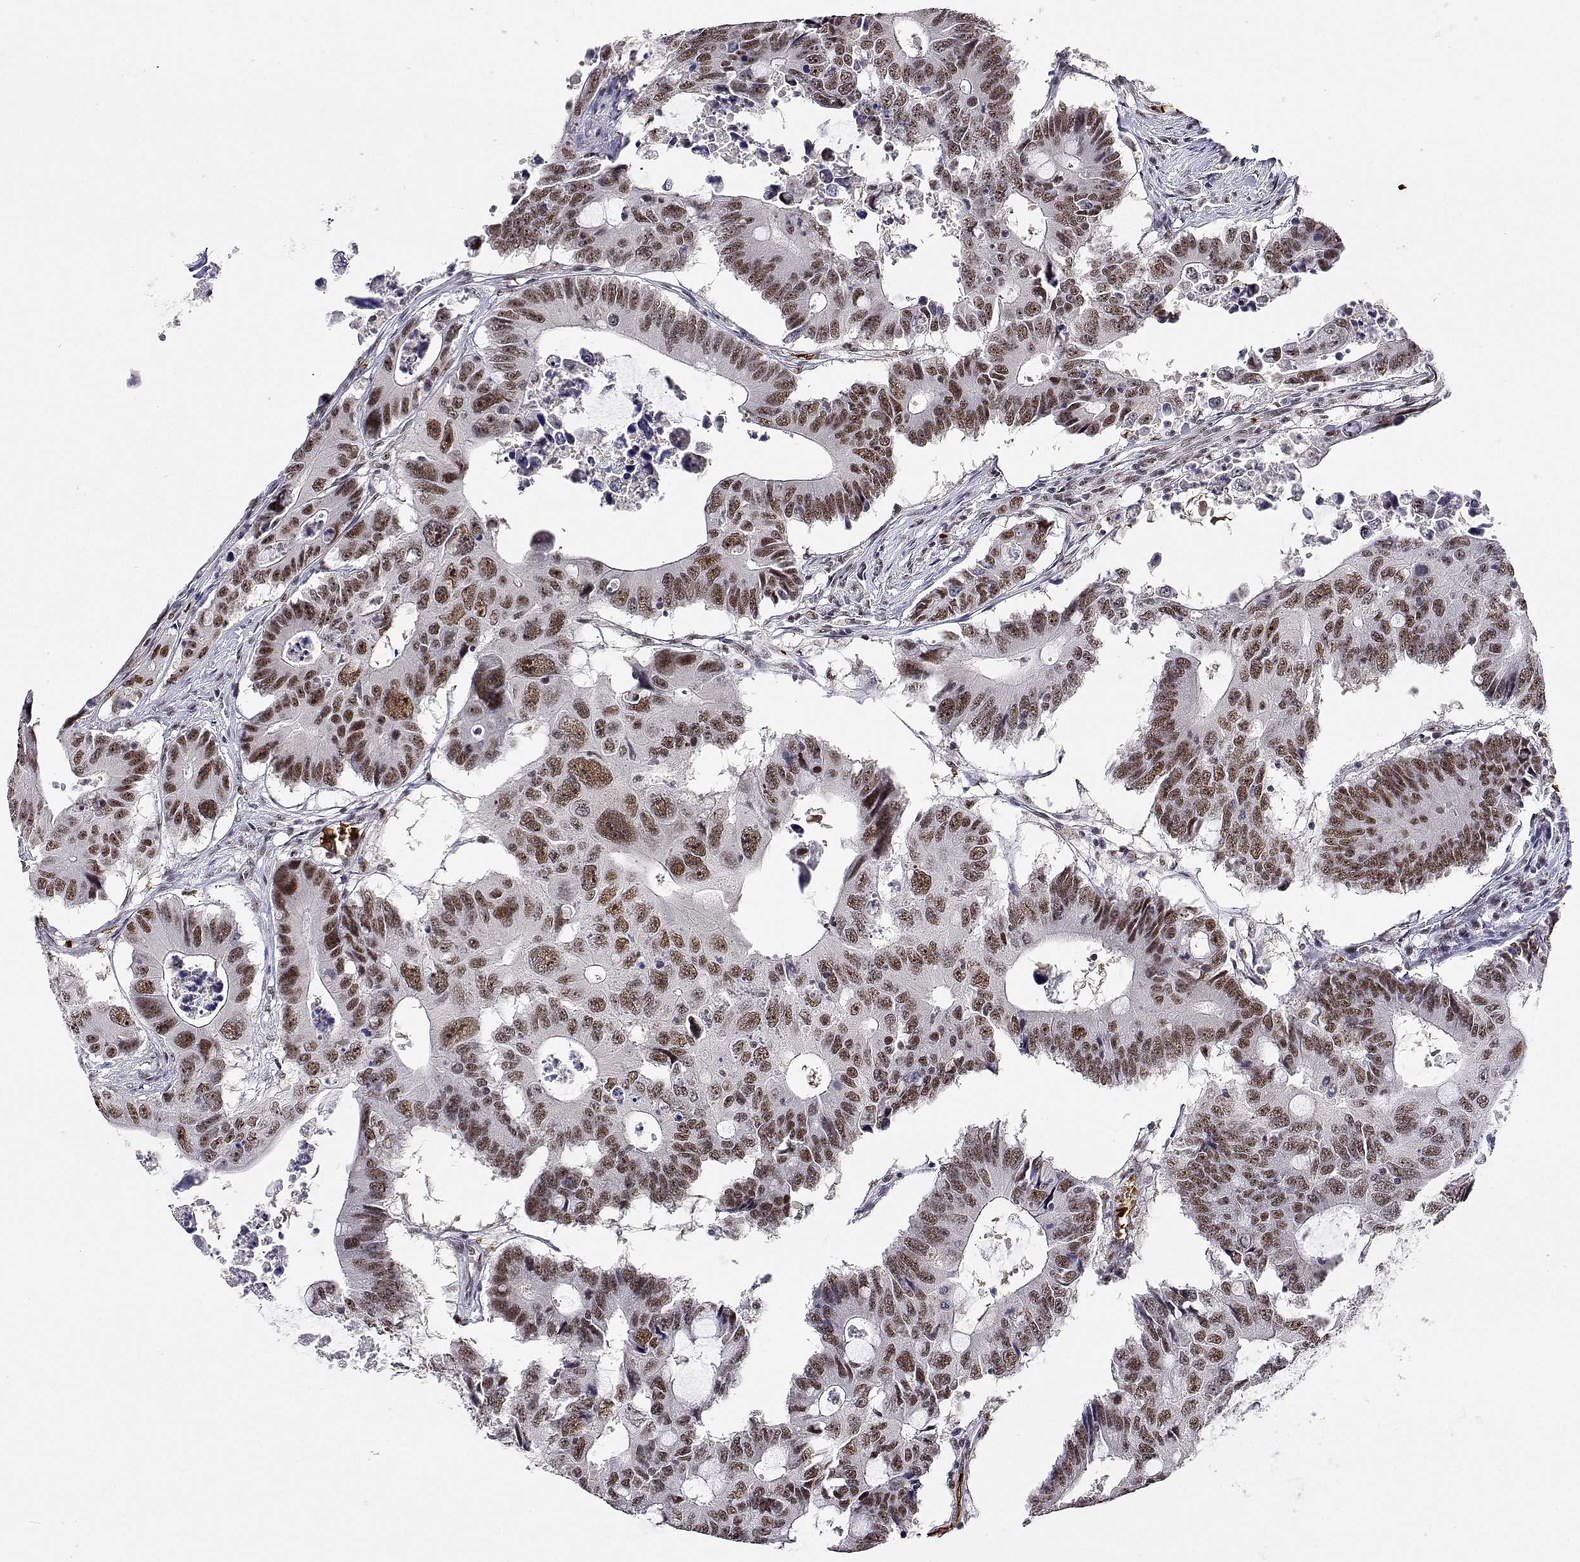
{"staining": {"intensity": "moderate", "quantity": ">75%", "location": "nuclear"}, "tissue": "colorectal cancer", "cell_type": "Tumor cells", "image_type": "cancer", "snomed": [{"axis": "morphology", "description": "Adenocarcinoma, NOS"}, {"axis": "topography", "description": "Colon"}], "caption": "This photomicrograph exhibits immunohistochemistry (IHC) staining of human colorectal cancer (adenocarcinoma), with medium moderate nuclear positivity in about >75% of tumor cells.", "gene": "ADAR", "patient": {"sex": "male", "age": 71}}